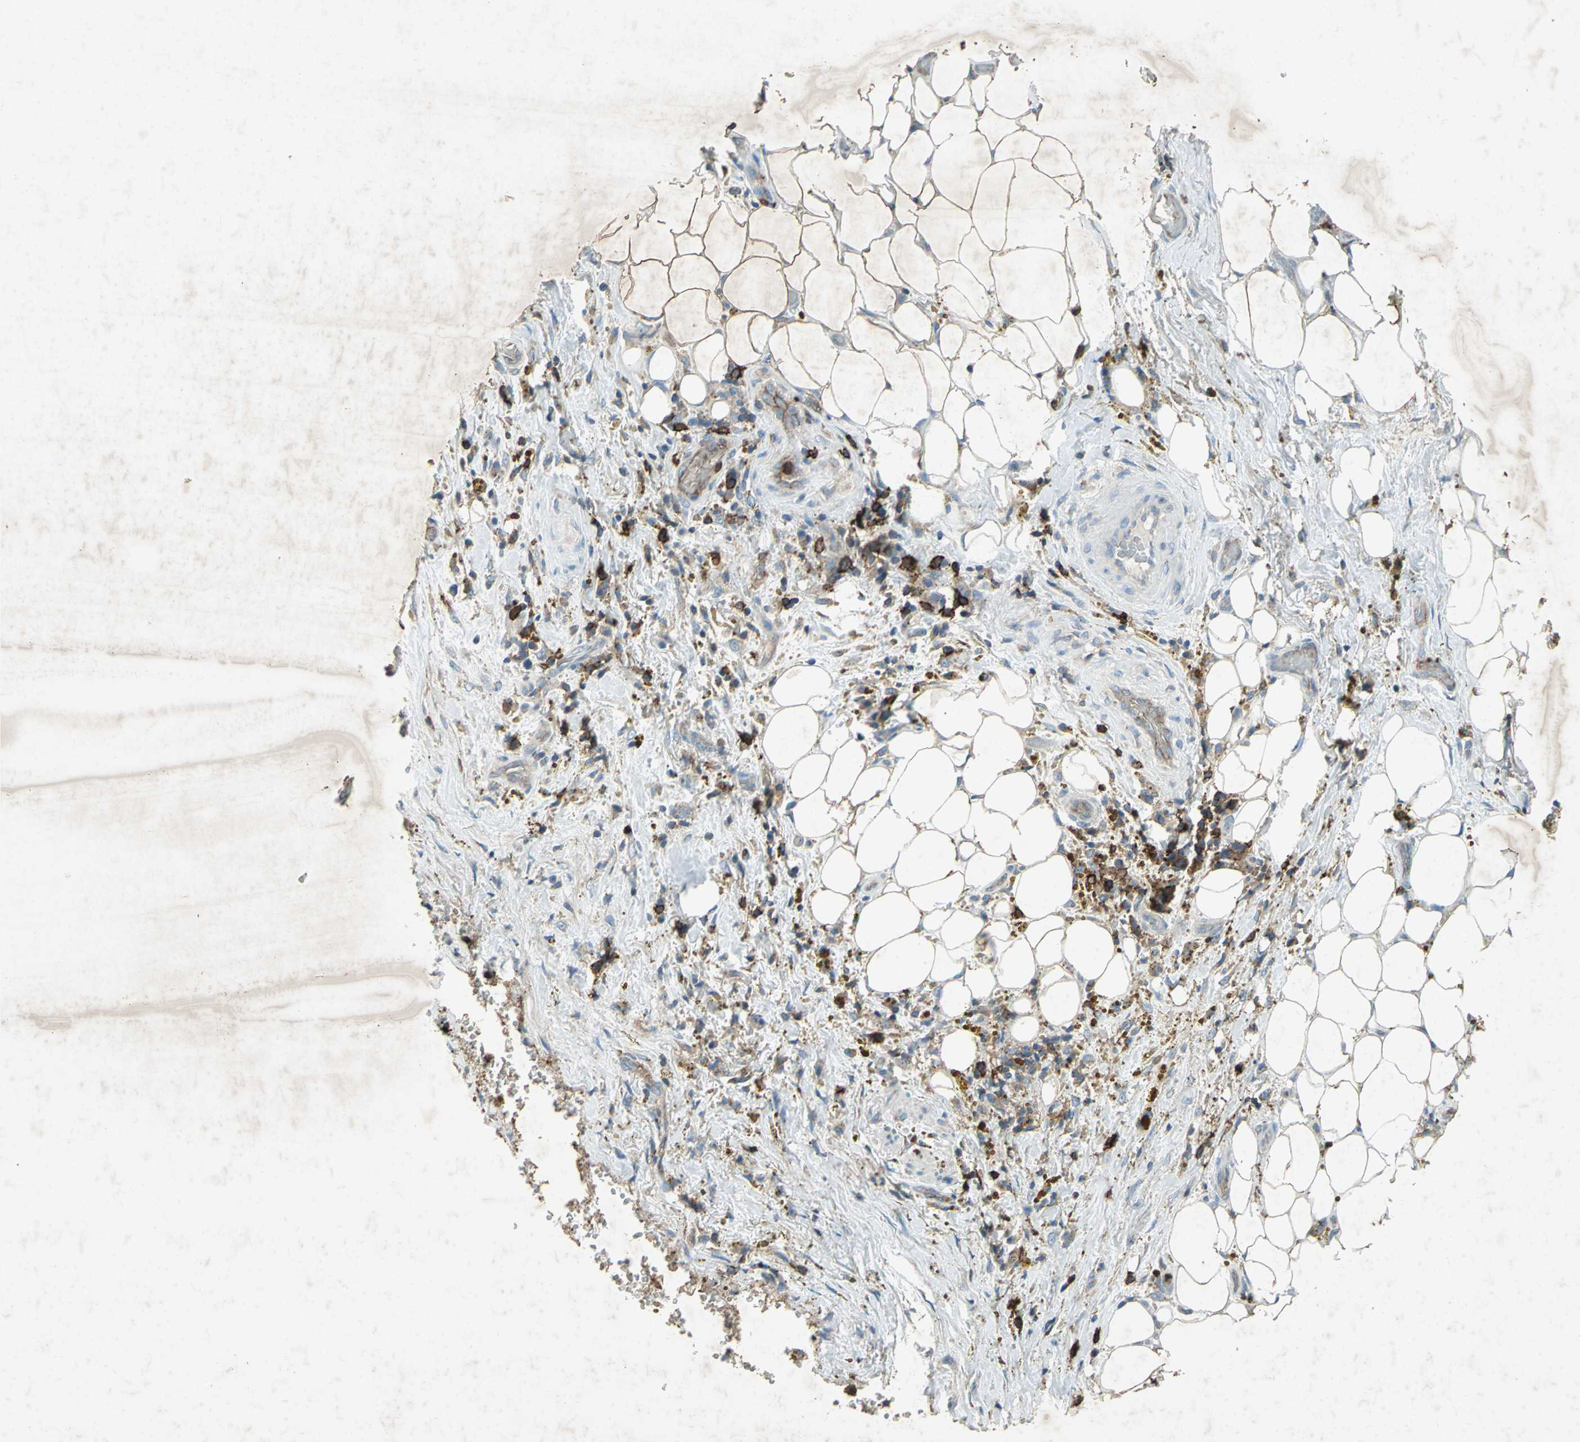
{"staining": {"intensity": "weak", "quantity": "<25%", "location": "cytoplasmic/membranous"}, "tissue": "thyroid cancer", "cell_type": "Tumor cells", "image_type": "cancer", "snomed": [{"axis": "morphology", "description": "Papillary adenocarcinoma, NOS"}, {"axis": "topography", "description": "Thyroid gland"}], "caption": "Histopathology image shows no significant protein positivity in tumor cells of thyroid cancer (papillary adenocarcinoma).", "gene": "CCR6", "patient": {"sex": "male", "age": 77}}